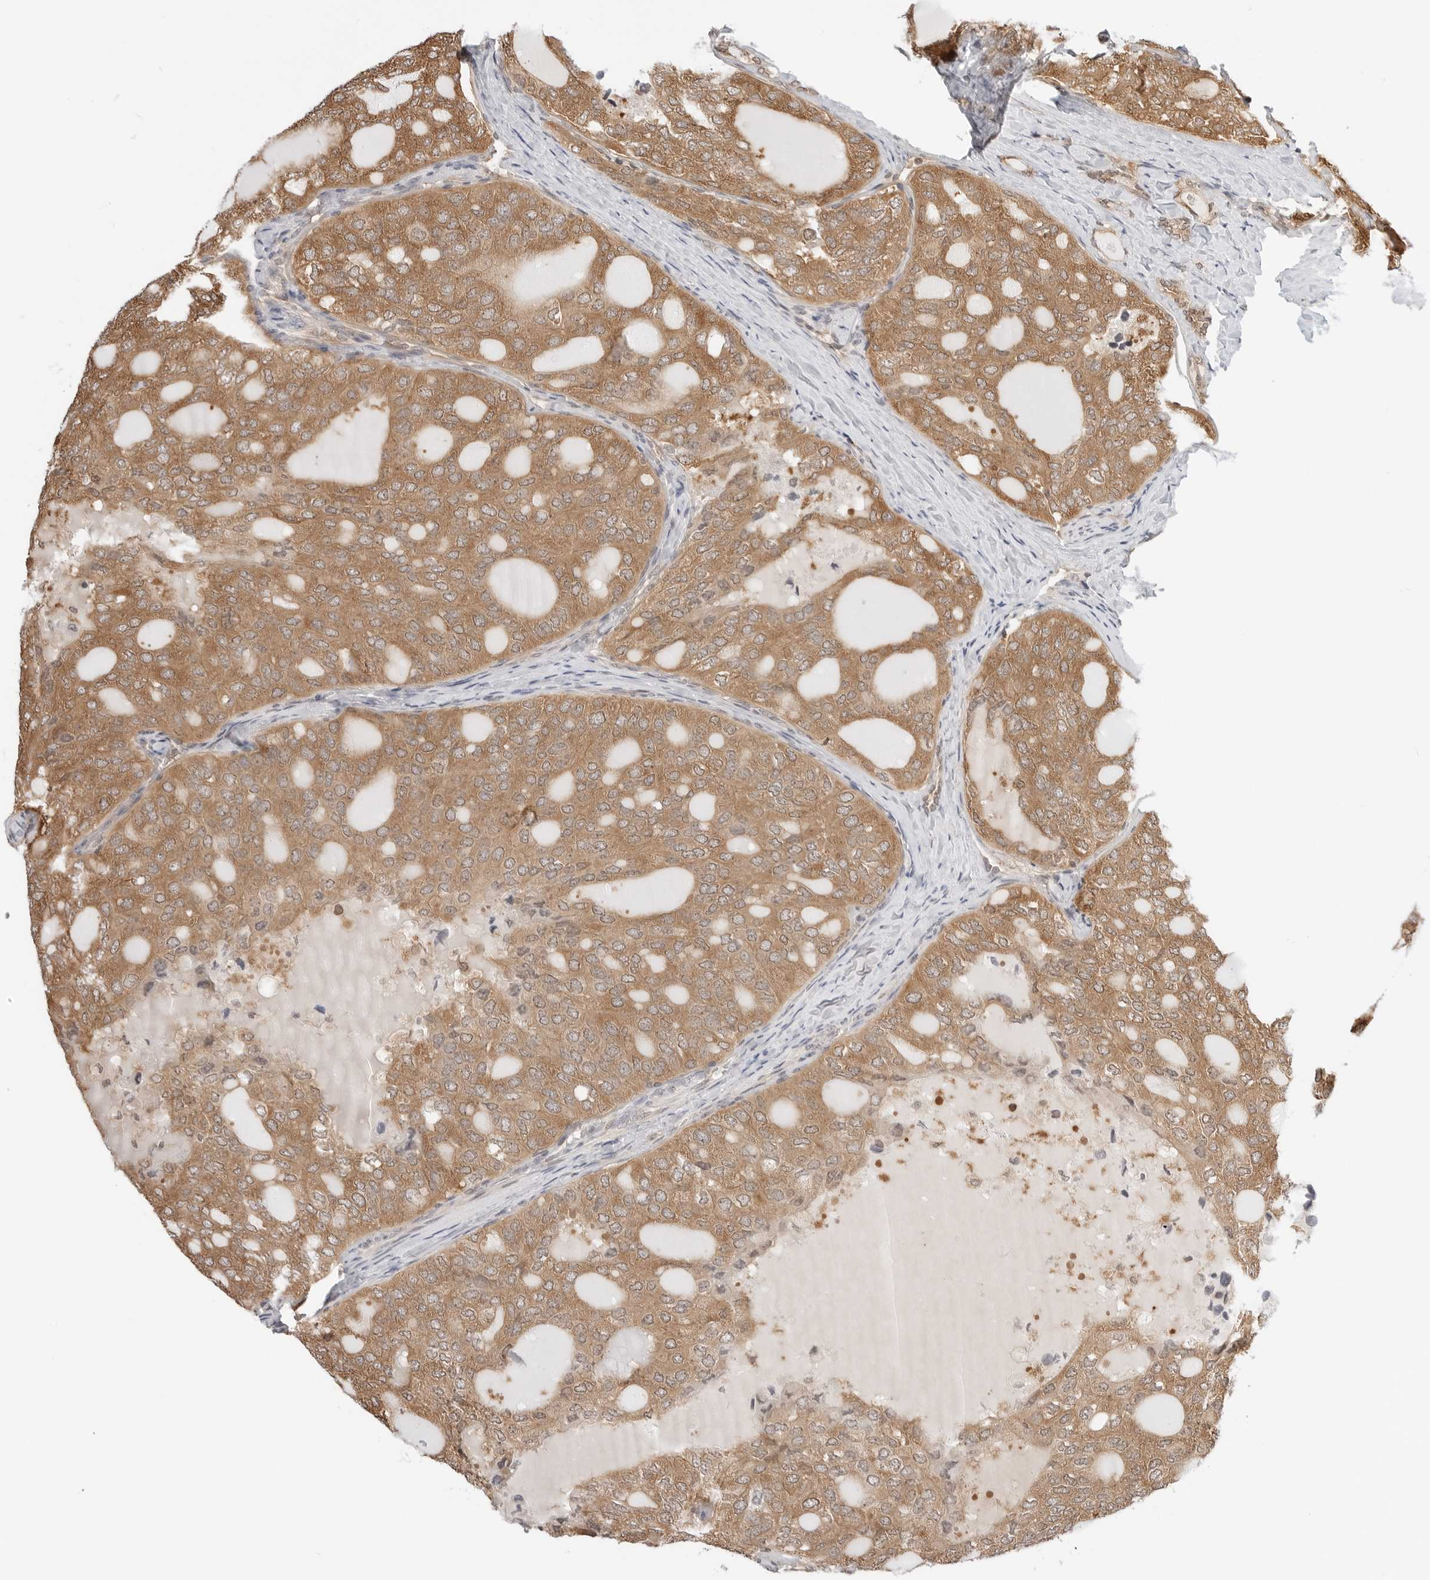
{"staining": {"intensity": "moderate", "quantity": ">75%", "location": "cytoplasmic/membranous"}, "tissue": "thyroid cancer", "cell_type": "Tumor cells", "image_type": "cancer", "snomed": [{"axis": "morphology", "description": "Follicular adenoma carcinoma, NOS"}, {"axis": "topography", "description": "Thyroid gland"}], "caption": "A medium amount of moderate cytoplasmic/membranous expression is identified in about >75% of tumor cells in thyroid cancer tissue.", "gene": "NUDC", "patient": {"sex": "male", "age": 75}}